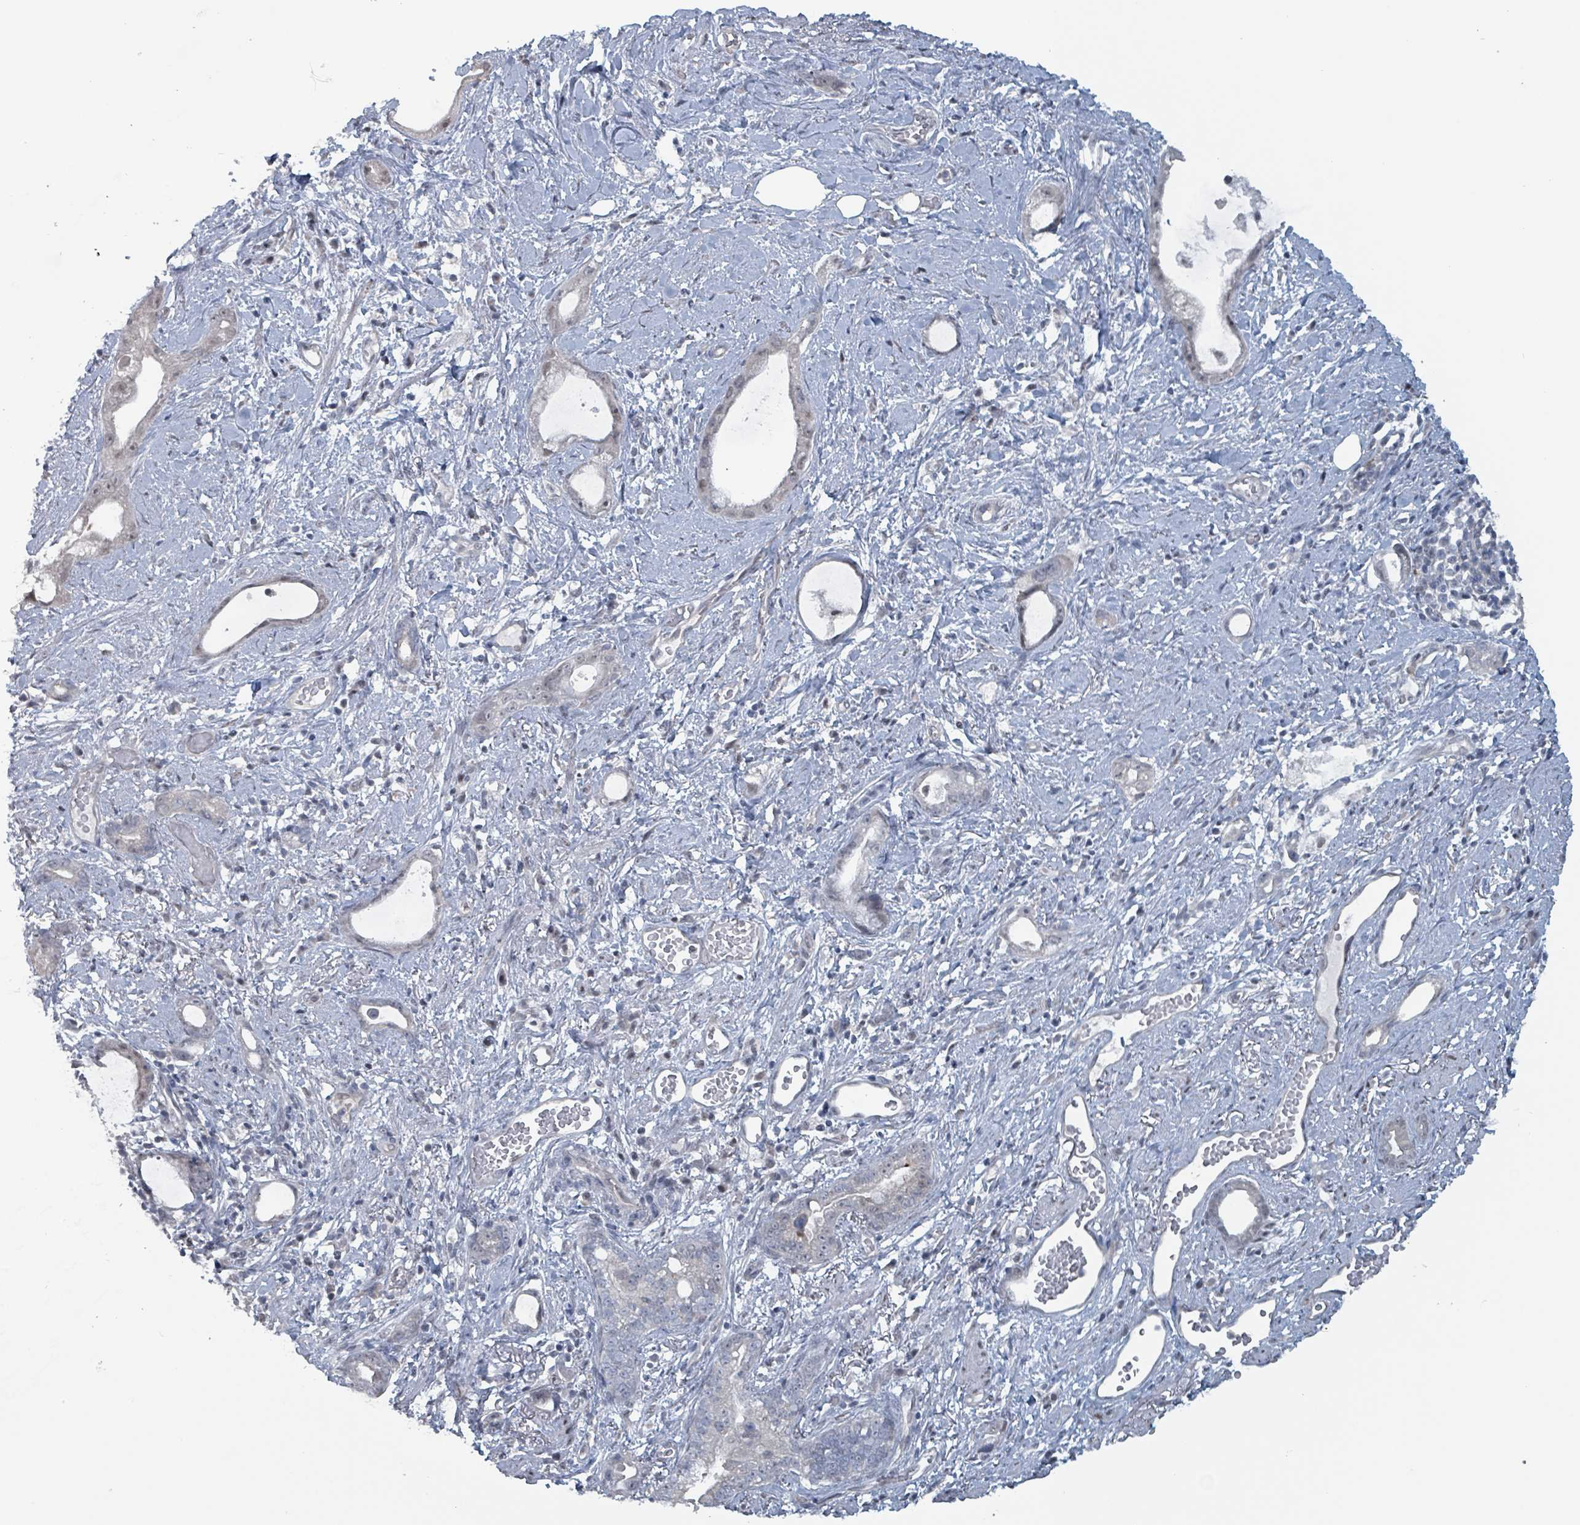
{"staining": {"intensity": "negative", "quantity": "none", "location": "none"}, "tissue": "stomach cancer", "cell_type": "Tumor cells", "image_type": "cancer", "snomed": [{"axis": "morphology", "description": "Adenocarcinoma, NOS"}, {"axis": "topography", "description": "Stomach"}], "caption": "A micrograph of adenocarcinoma (stomach) stained for a protein exhibits no brown staining in tumor cells.", "gene": "BIVM", "patient": {"sex": "male", "age": 55}}